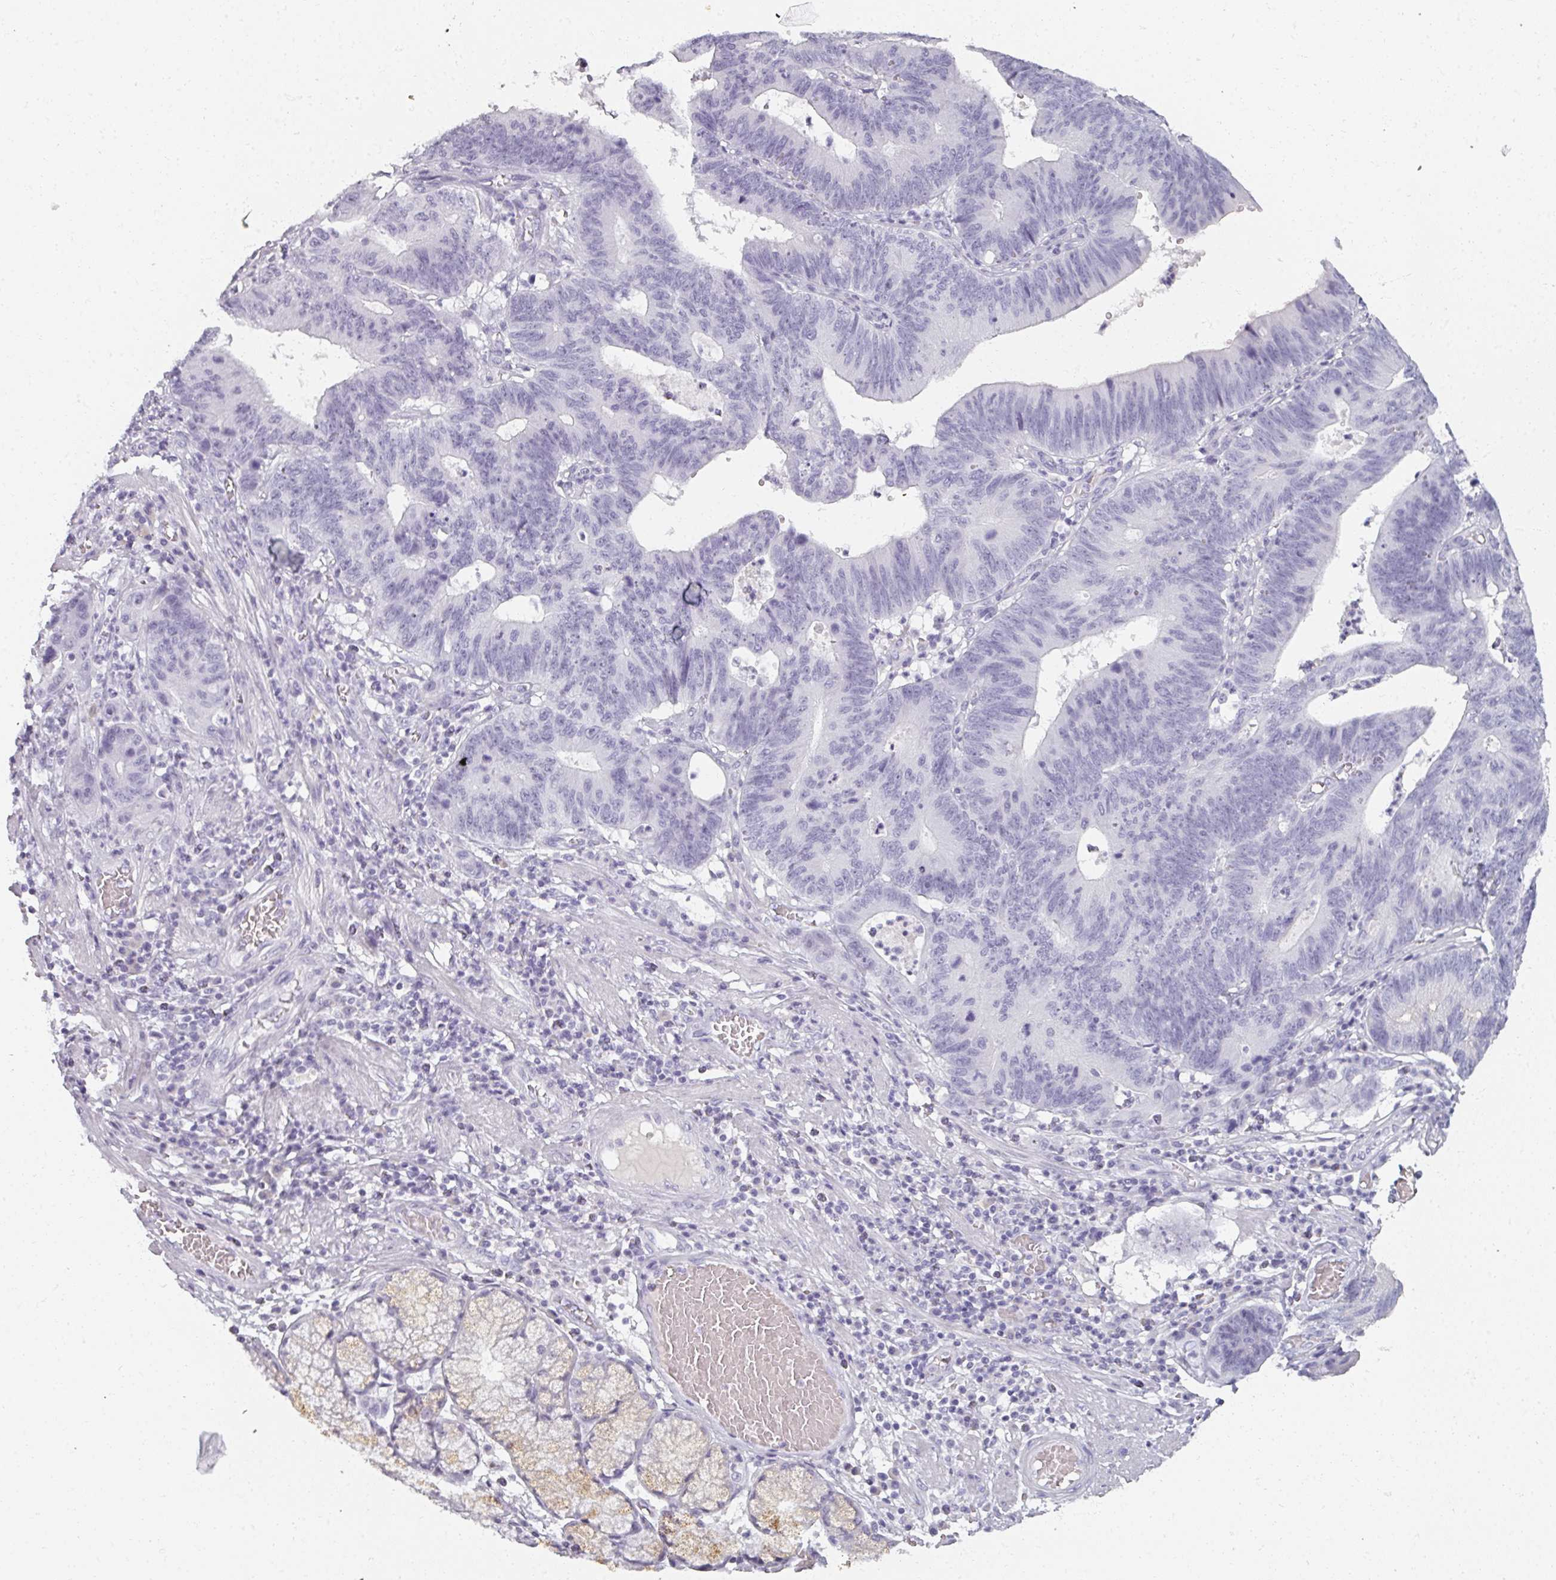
{"staining": {"intensity": "negative", "quantity": "none", "location": "none"}, "tissue": "stomach cancer", "cell_type": "Tumor cells", "image_type": "cancer", "snomed": [{"axis": "morphology", "description": "Adenocarcinoma, NOS"}, {"axis": "topography", "description": "Stomach"}], "caption": "Immunohistochemistry (IHC) image of adenocarcinoma (stomach) stained for a protein (brown), which displays no positivity in tumor cells. (DAB (3,3'-diaminobenzidine) IHC, high magnification).", "gene": "REG3G", "patient": {"sex": "male", "age": 59}}